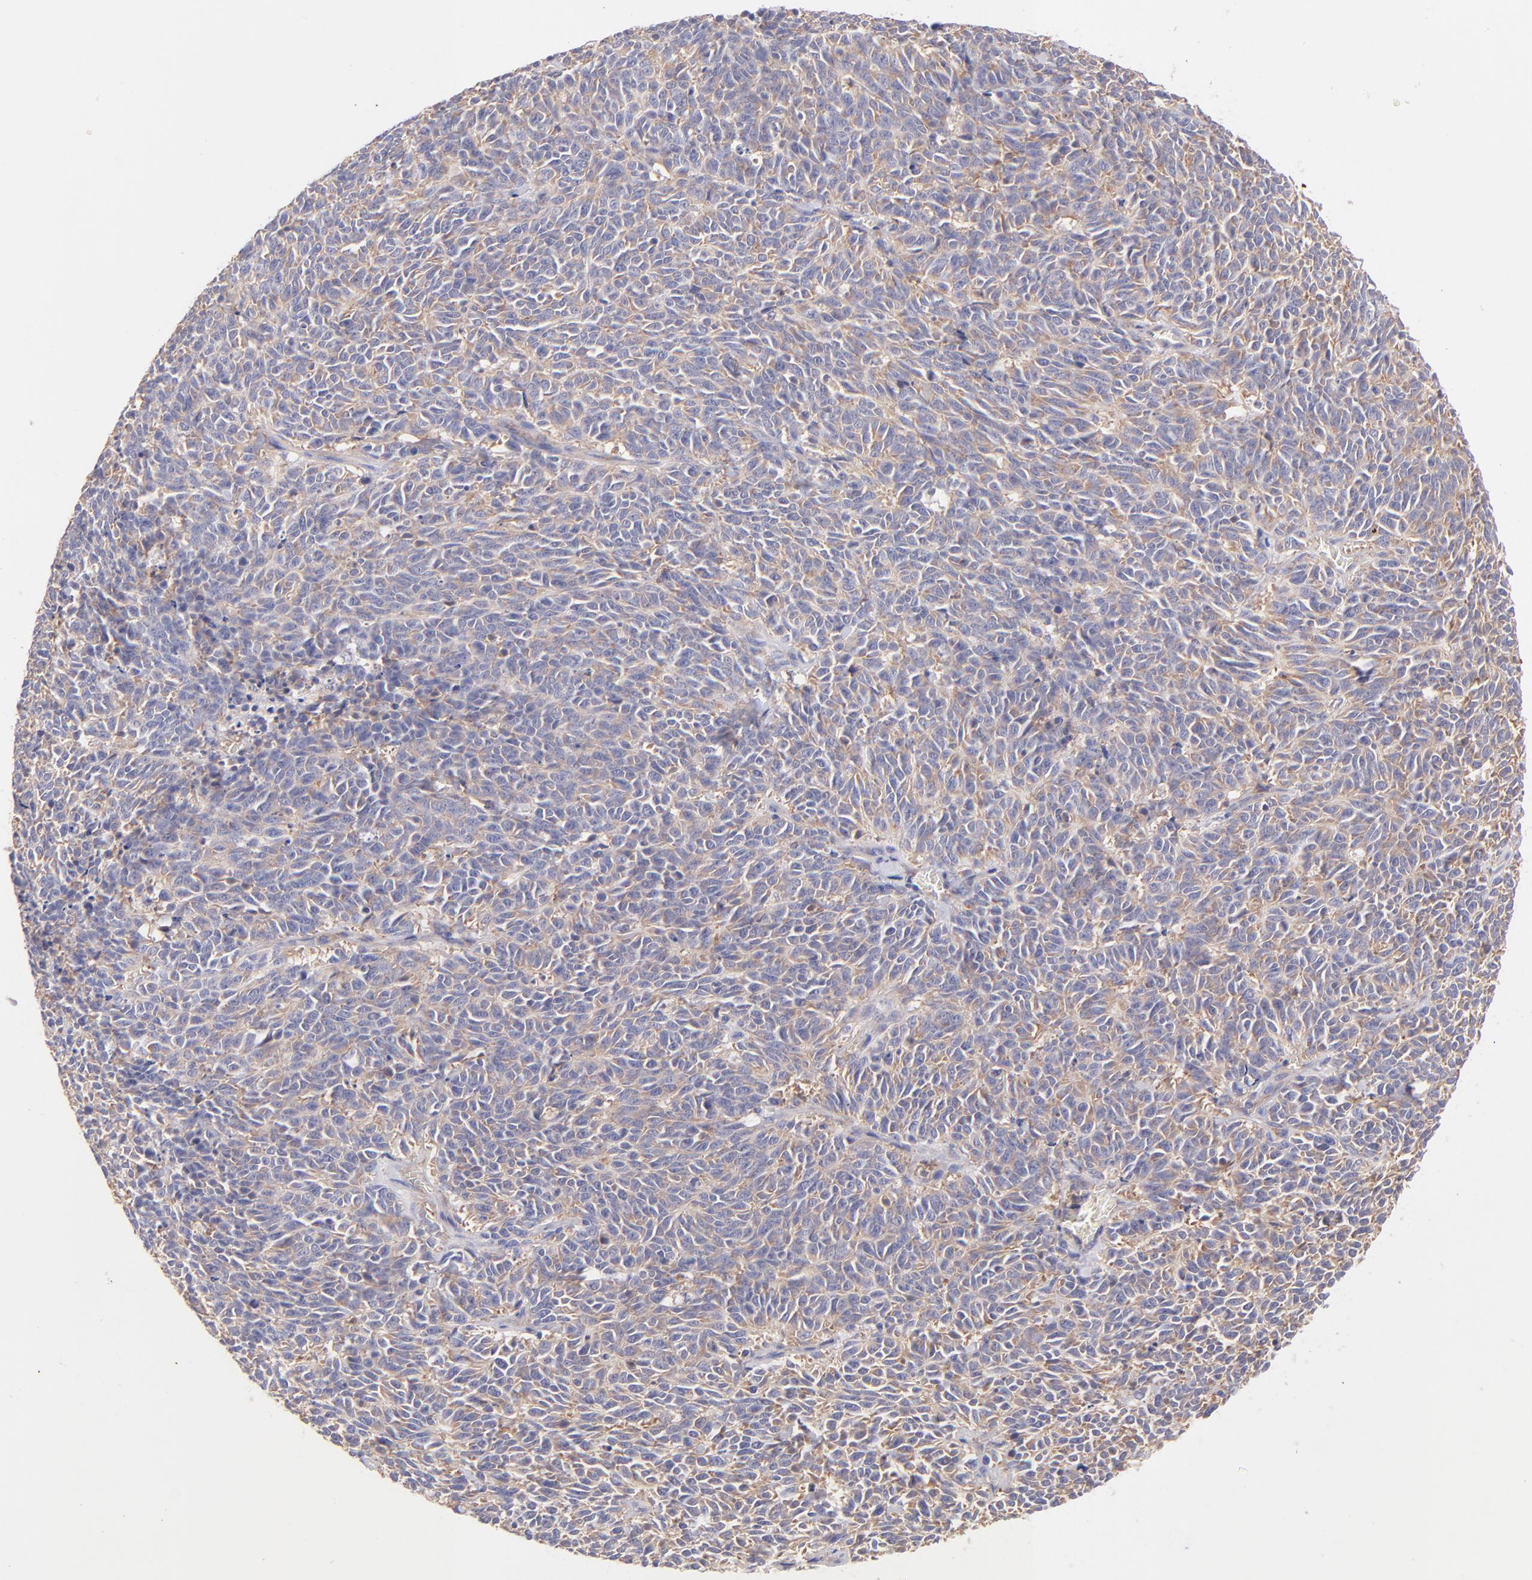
{"staining": {"intensity": "moderate", "quantity": "25%-75%", "location": "cytoplasmic/membranous"}, "tissue": "lung cancer", "cell_type": "Tumor cells", "image_type": "cancer", "snomed": [{"axis": "morphology", "description": "Neoplasm, malignant, NOS"}, {"axis": "topography", "description": "Lung"}], "caption": "Human lung cancer (malignant neoplasm) stained for a protein (brown) demonstrates moderate cytoplasmic/membranous positive expression in approximately 25%-75% of tumor cells.", "gene": "RPL11", "patient": {"sex": "female", "age": 58}}